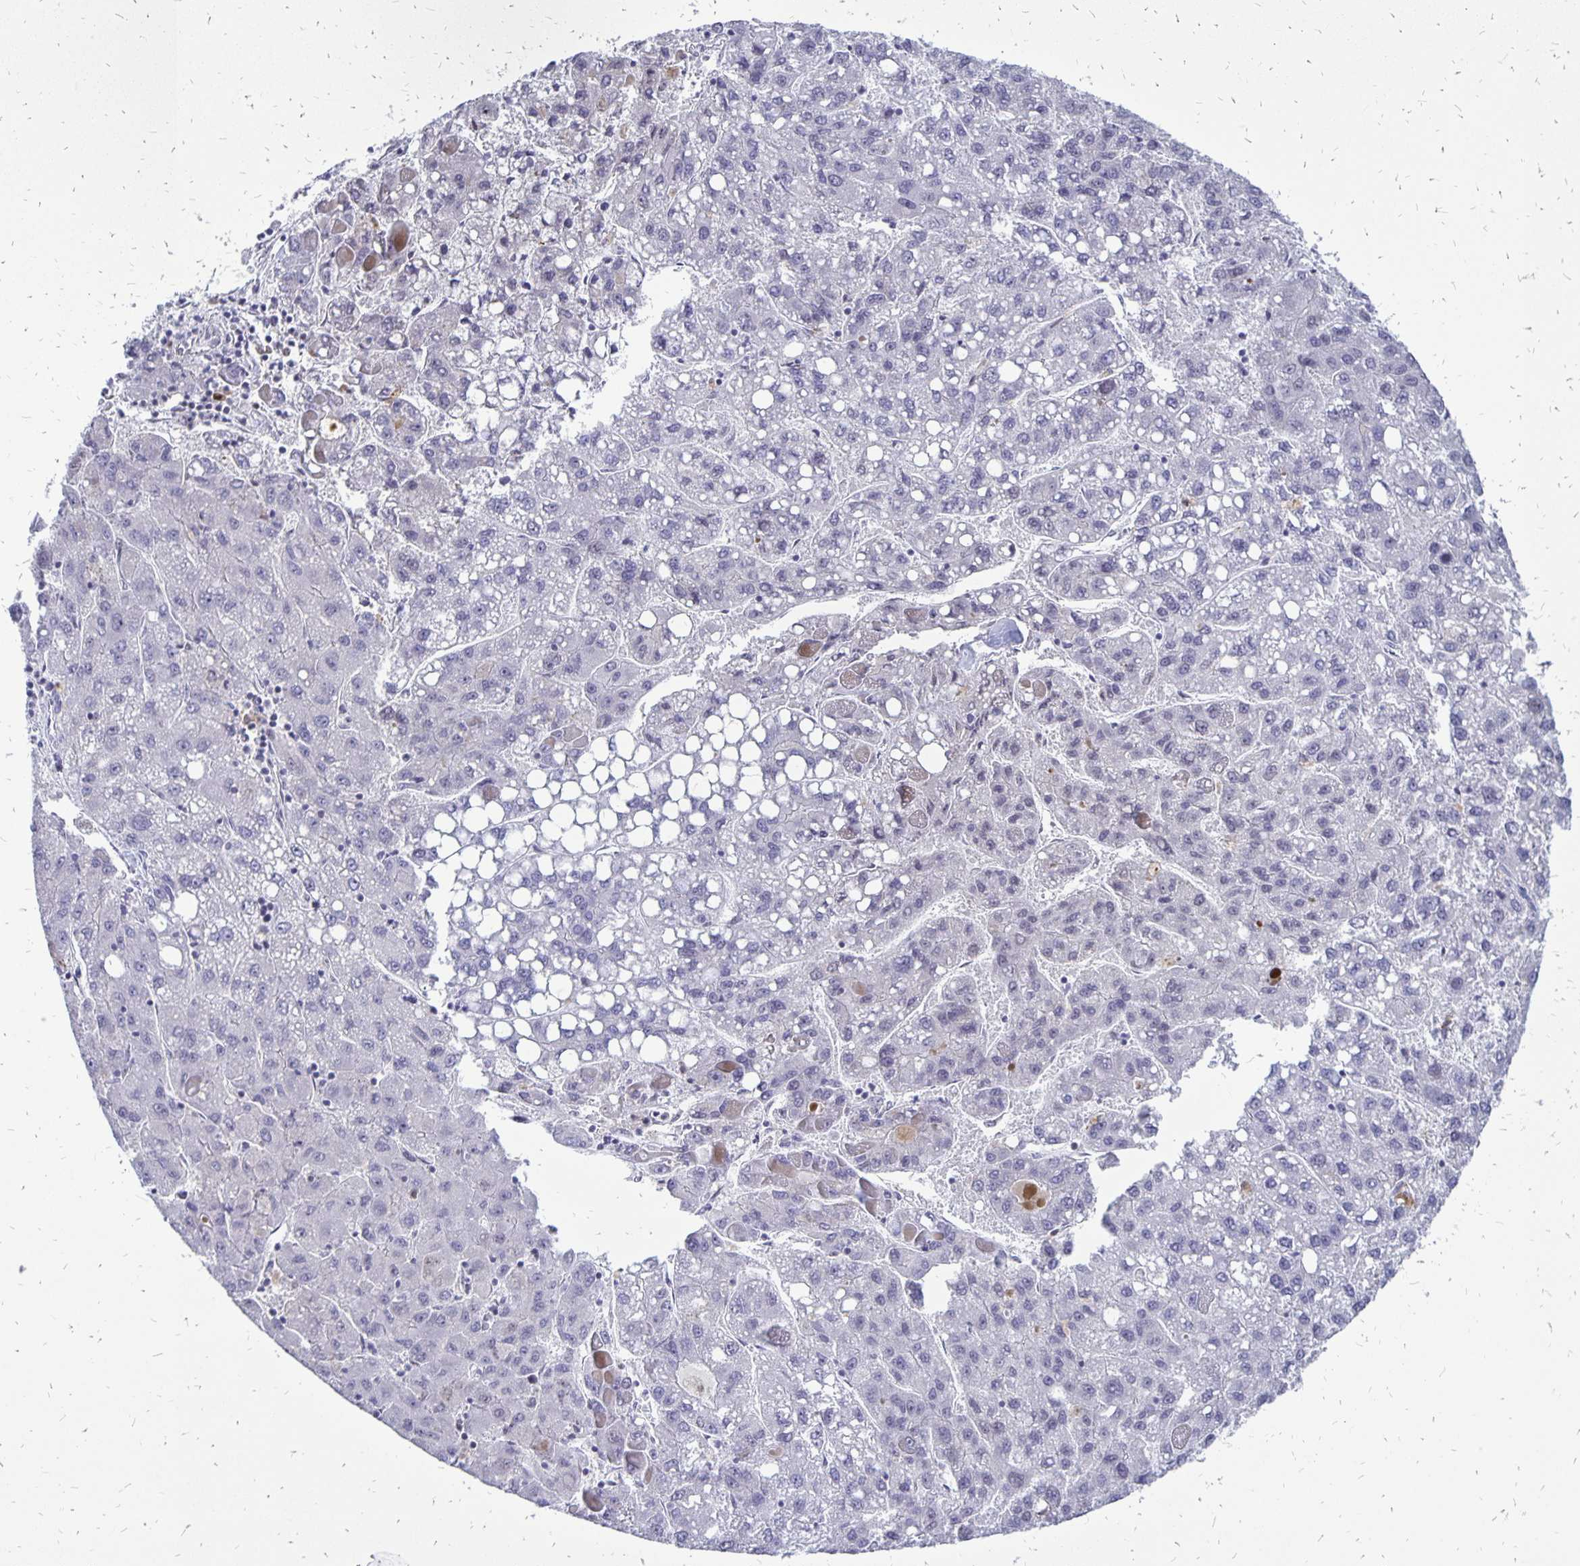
{"staining": {"intensity": "negative", "quantity": "none", "location": "none"}, "tissue": "liver cancer", "cell_type": "Tumor cells", "image_type": "cancer", "snomed": [{"axis": "morphology", "description": "Carcinoma, Hepatocellular, NOS"}, {"axis": "topography", "description": "Liver"}], "caption": "Immunohistochemistry (IHC) micrograph of neoplastic tissue: liver cancer (hepatocellular carcinoma) stained with DAB shows no significant protein expression in tumor cells.", "gene": "DCK", "patient": {"sex": "female", "age": 82}}